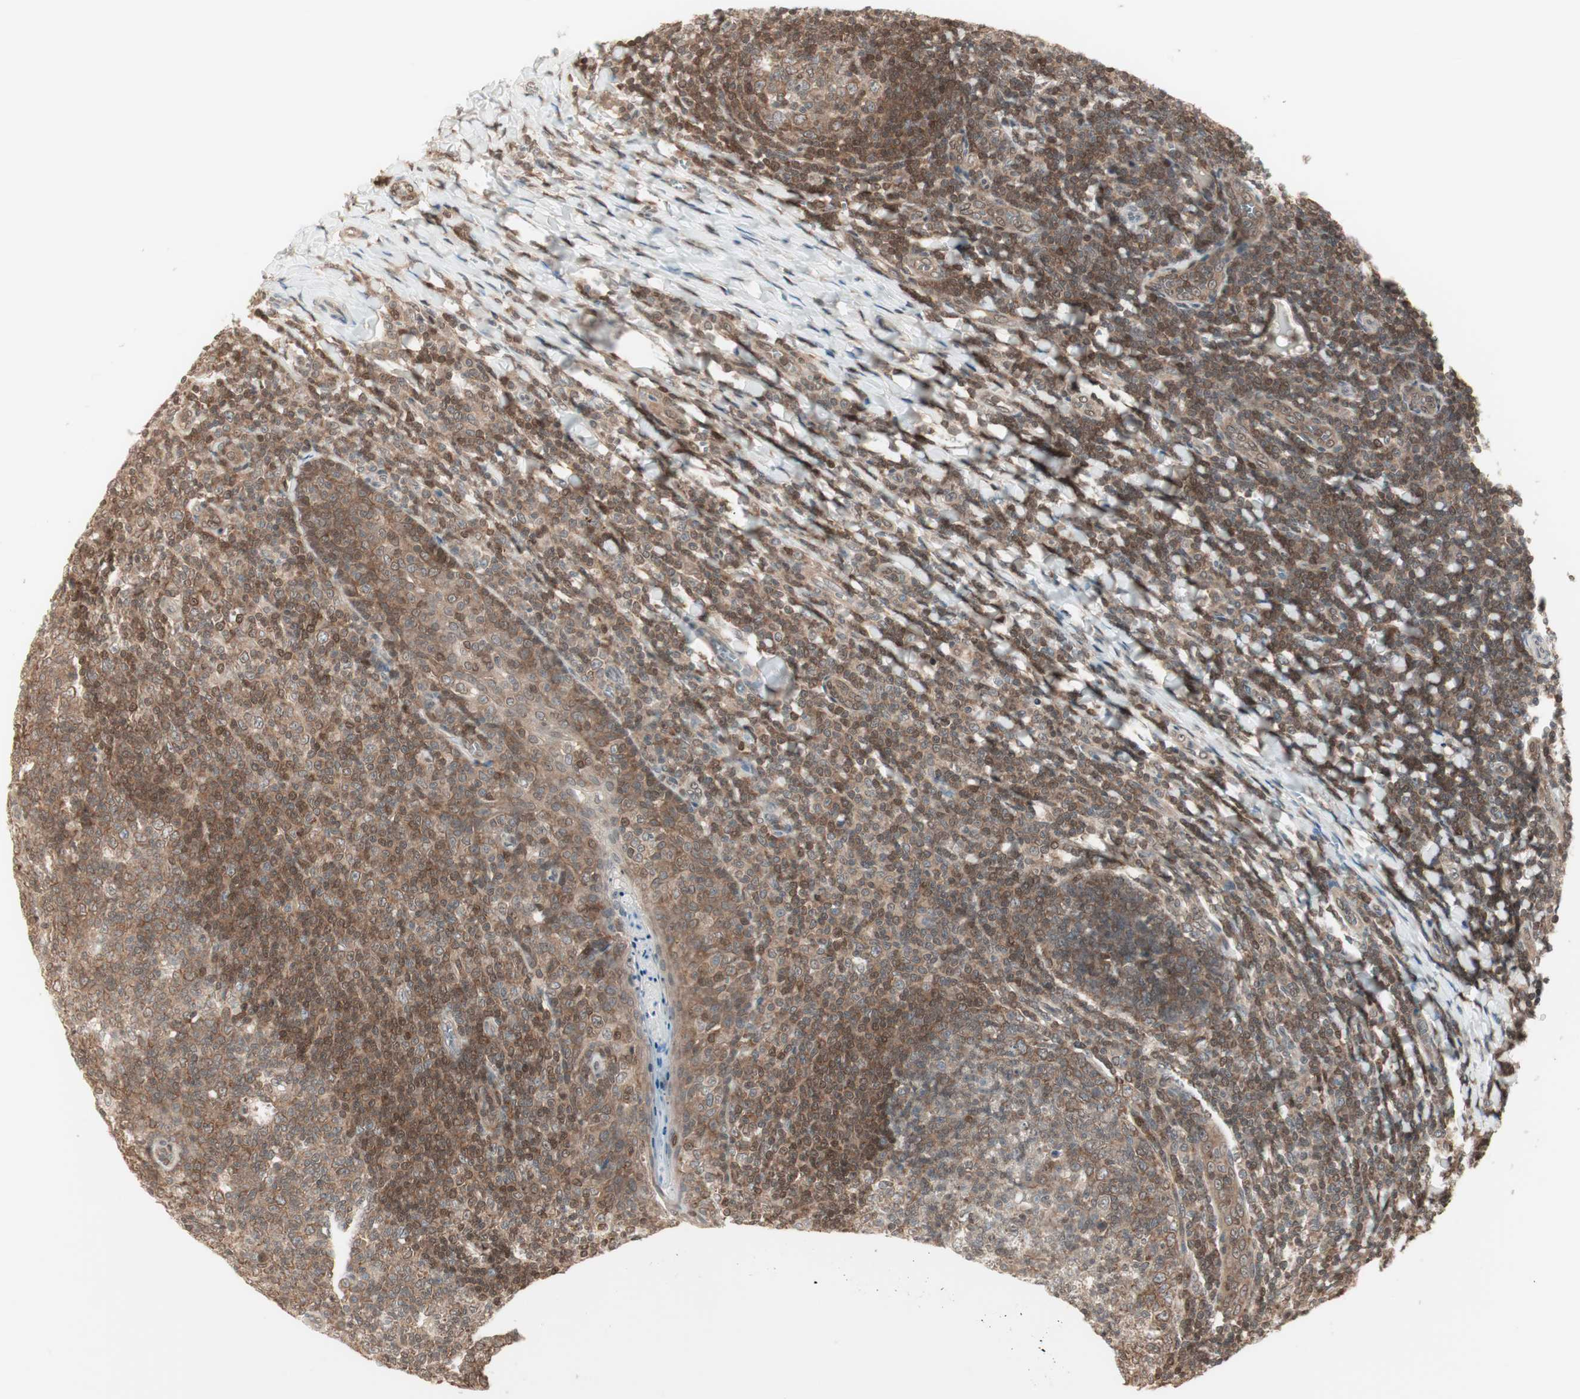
{"staining": {"intensity": "weak", "quantity": ">75%", "location": "cytoplasmic/membranous"}, "tissue": "tonsil", "cell_type": "Germinal center cells", "image_type": "normal", "snomed": [{"axis": "morphology", "description": "Normal tissue, NOS"}, {"axis": "topography", "description": "Tonsil"}], "caption": "Immunohistochemistry micrograph of normal tonsil stained for a protein (brown), which displays low levels of weak cytoplasmic/membranous positivity in approximately >75% of germinal center cells.", "gene": "UBE2I", "patient": {"sex": "male", "age": 31}}